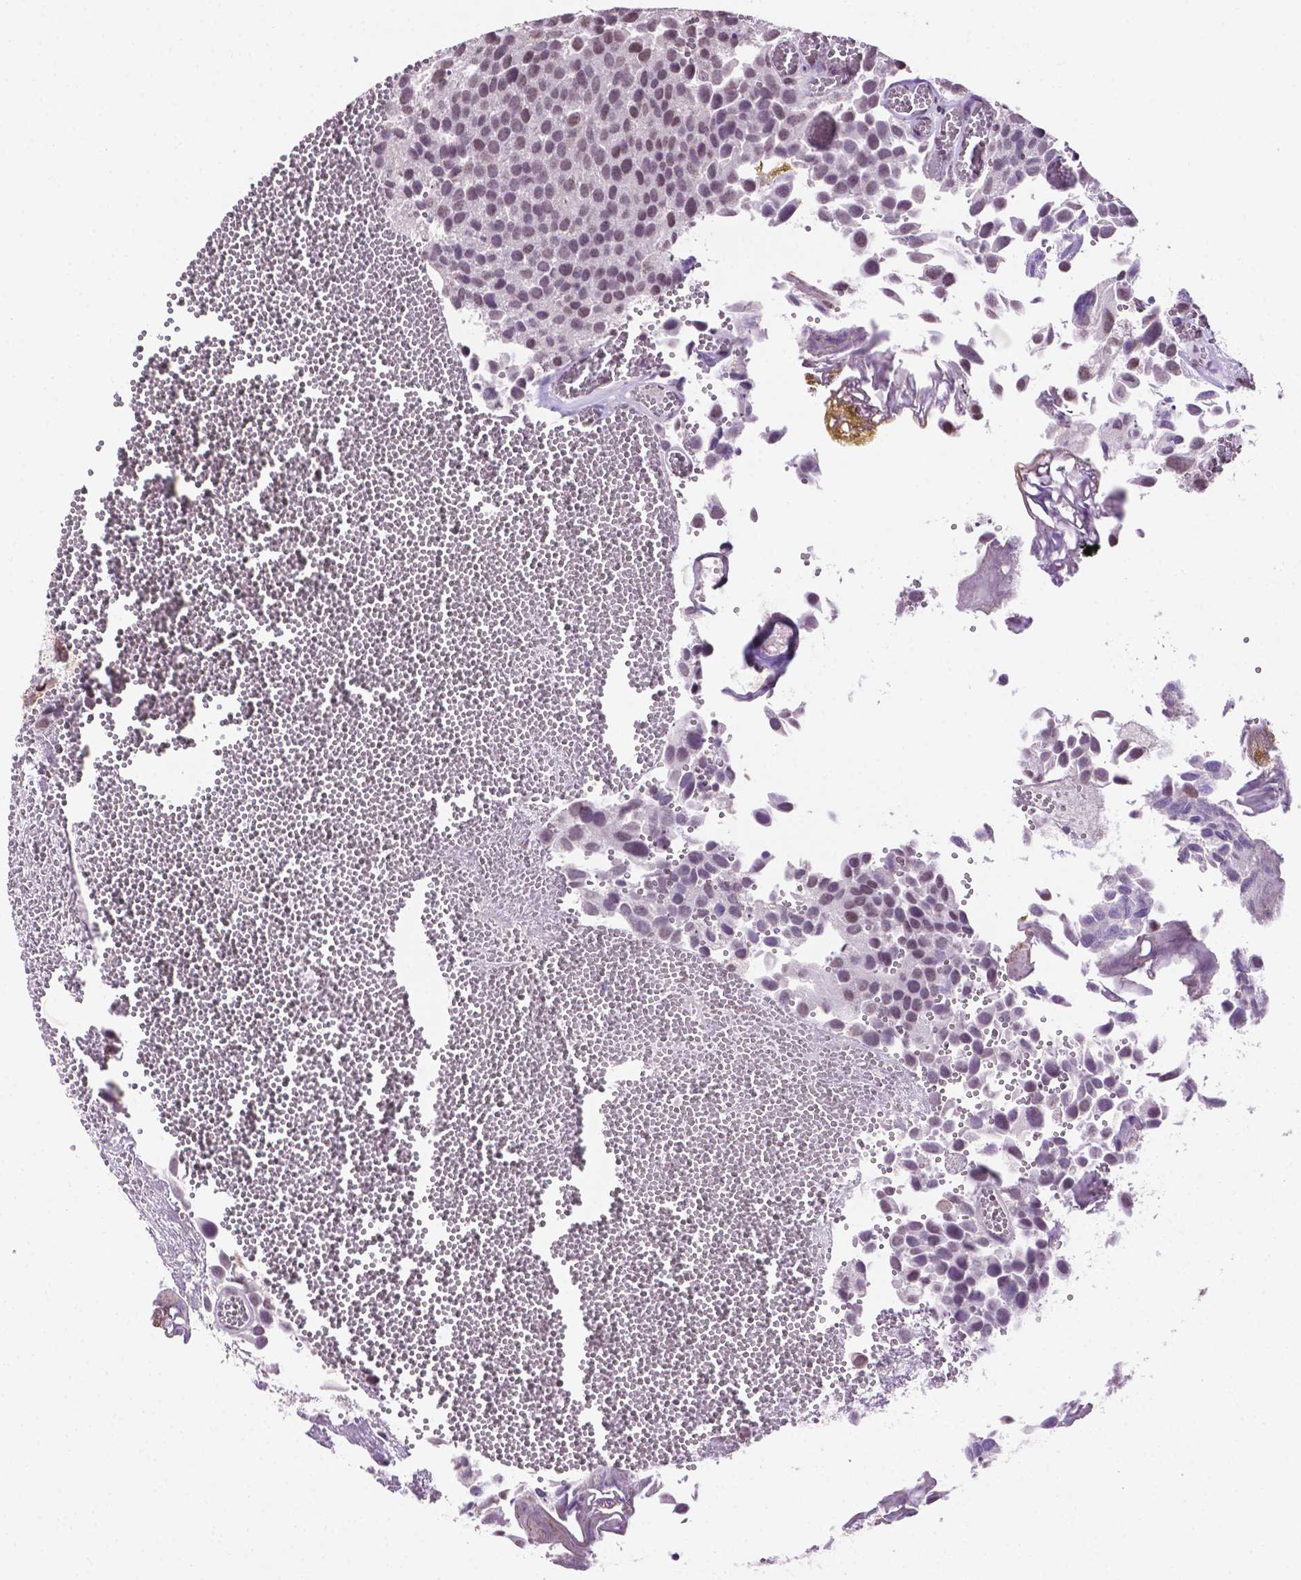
{"staining": {"intensity": "negative", "quantity": "none", "location": "none"}, "tissue": "urothelial cancer", "cell_type": "Tumor cells", "image_type": "cancer", "snomed": [{"axis": "morphology", "description": "Urothelial carcinoma, Low grade"}, {"axis": "topography", "description": "Urinary bladder"}], "caption": "Tumor cells are negative for brown protein staining in urothelial cancer.", "gene": "PTPN6", "patient": {"sex": "female", "age": 69}}